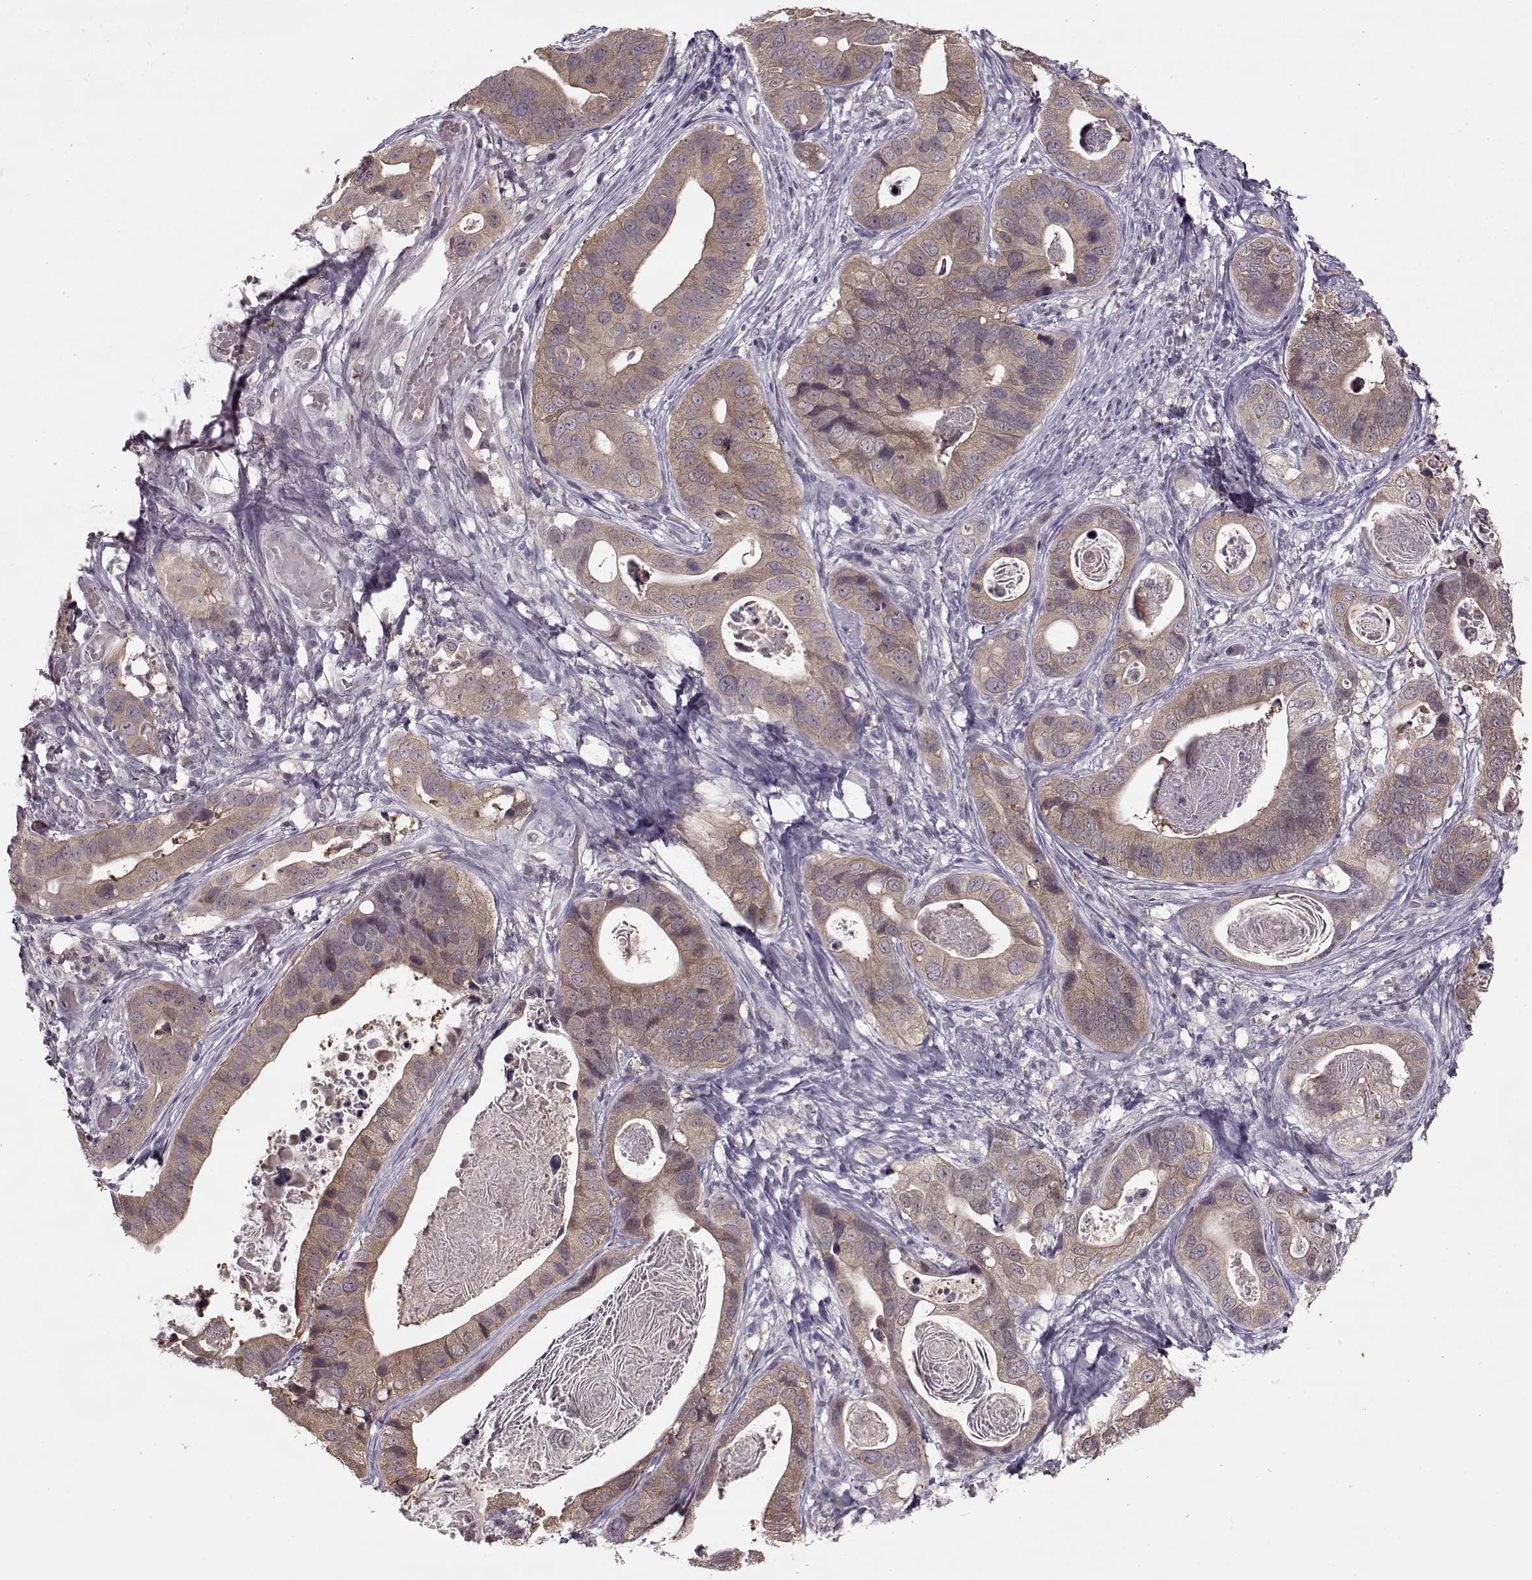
{"staining": {"intensity": "moderate", "quantity": "25%-75%", "location": "cytoplasmic/membranous"}, "tissue": "stomach cancer", "cell_type": "Tumor cells", "image_type": "cancer", "snomed": [{"axis": "morphology", "description": "Adenocarcinoma, NOS"}, {"axis": "topography", "description": "Stomach"}], "caption": "Human adenocarcinoma (stomach) stained with a brown dye displays moderate cytoplasmic/membranous positive staining in about 25%-75% of tumor cells.", "gene": "ACOT11", "patient": {"sex": "male", "age": 84}}